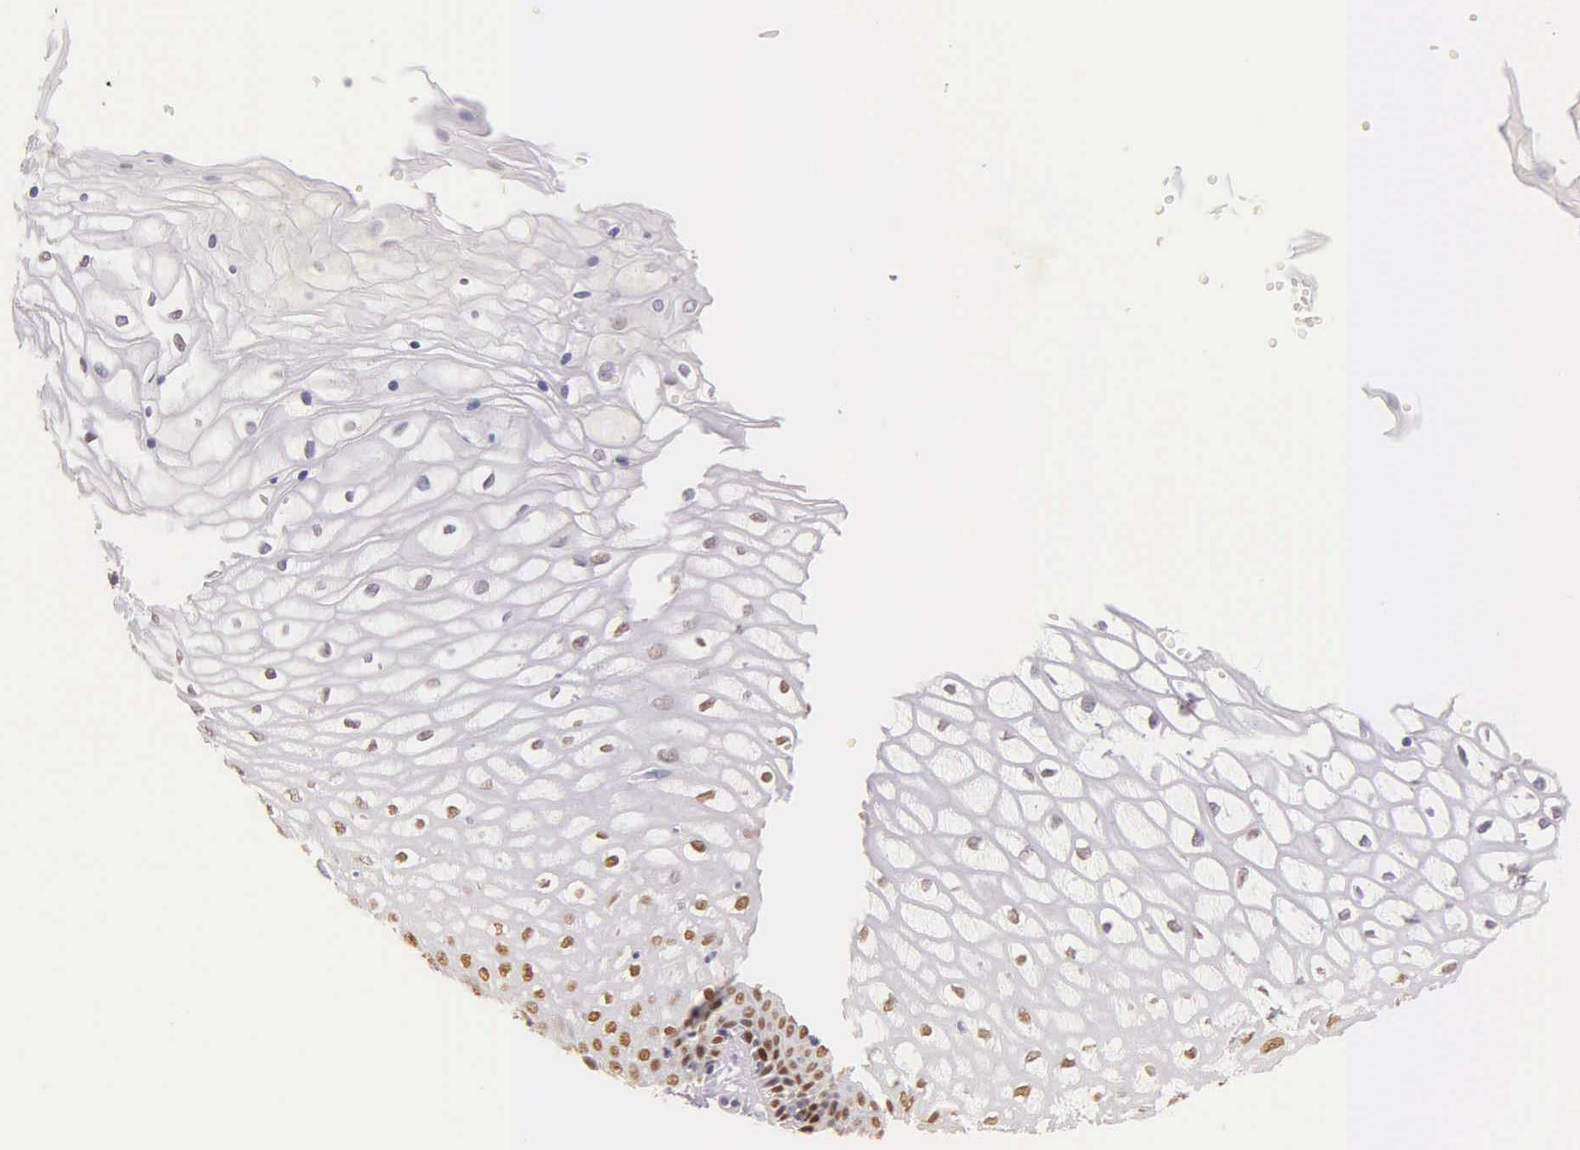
{"staining": {"intensity": "strong", "quantity": "<25%", "location": "nuclear"}, "tissue": "vagina", "cell_type": "Squamous epithelial cells", "image_type": "normal", "snomed": [{"axis": "morphology", "description": "Normal tissue, NOS"}, {"axis": "topography", "description": "Vagina"}], "caption": "Immunohistochemistry of benign vagina reveals medium levels of strong nuclear positivity in approximately <25% of squamous epithelial cells.", "gene": "ESR1", "patient": {"sex": "female", "age": 34}}